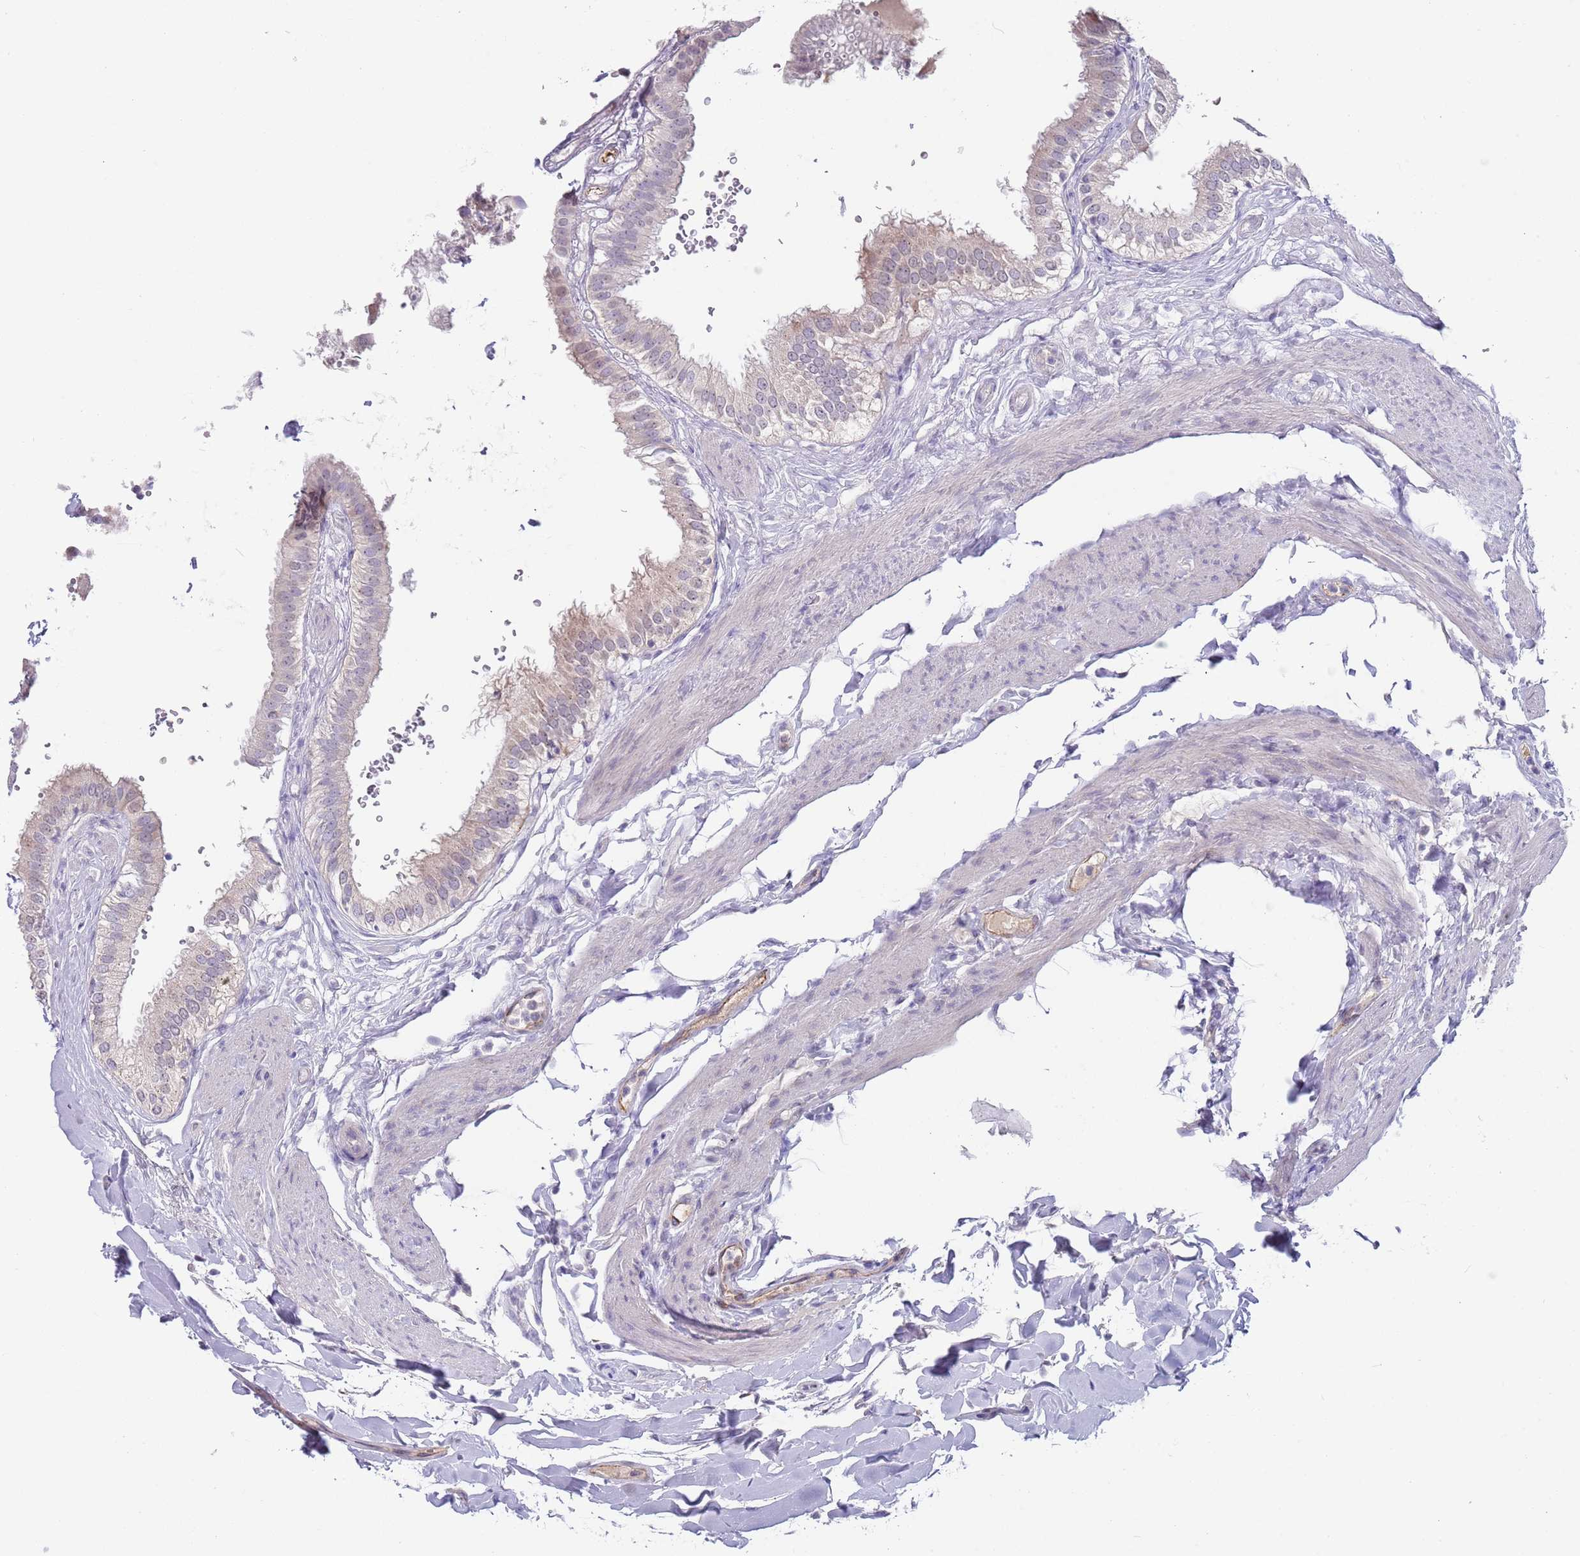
{"staining": {"intensity": "weak", "quantity": "<25%", "location": "cytoplasmic/membranous"}, "tissue": "gallbladder", "cell_type": "Glandular cells", "image_type": "normal", "snomed": [{"axis": "morphology", "description": "Normal tissue, NOS"}, {"axis": "topography", "description": "Gallbladder"}], "caption": "Immunohistochemistry of unremarkable gallbladder exhibits no staining in glandular cells.", "gene": "TNRC6C", "patient": {"sex": "female", "age": 61}}